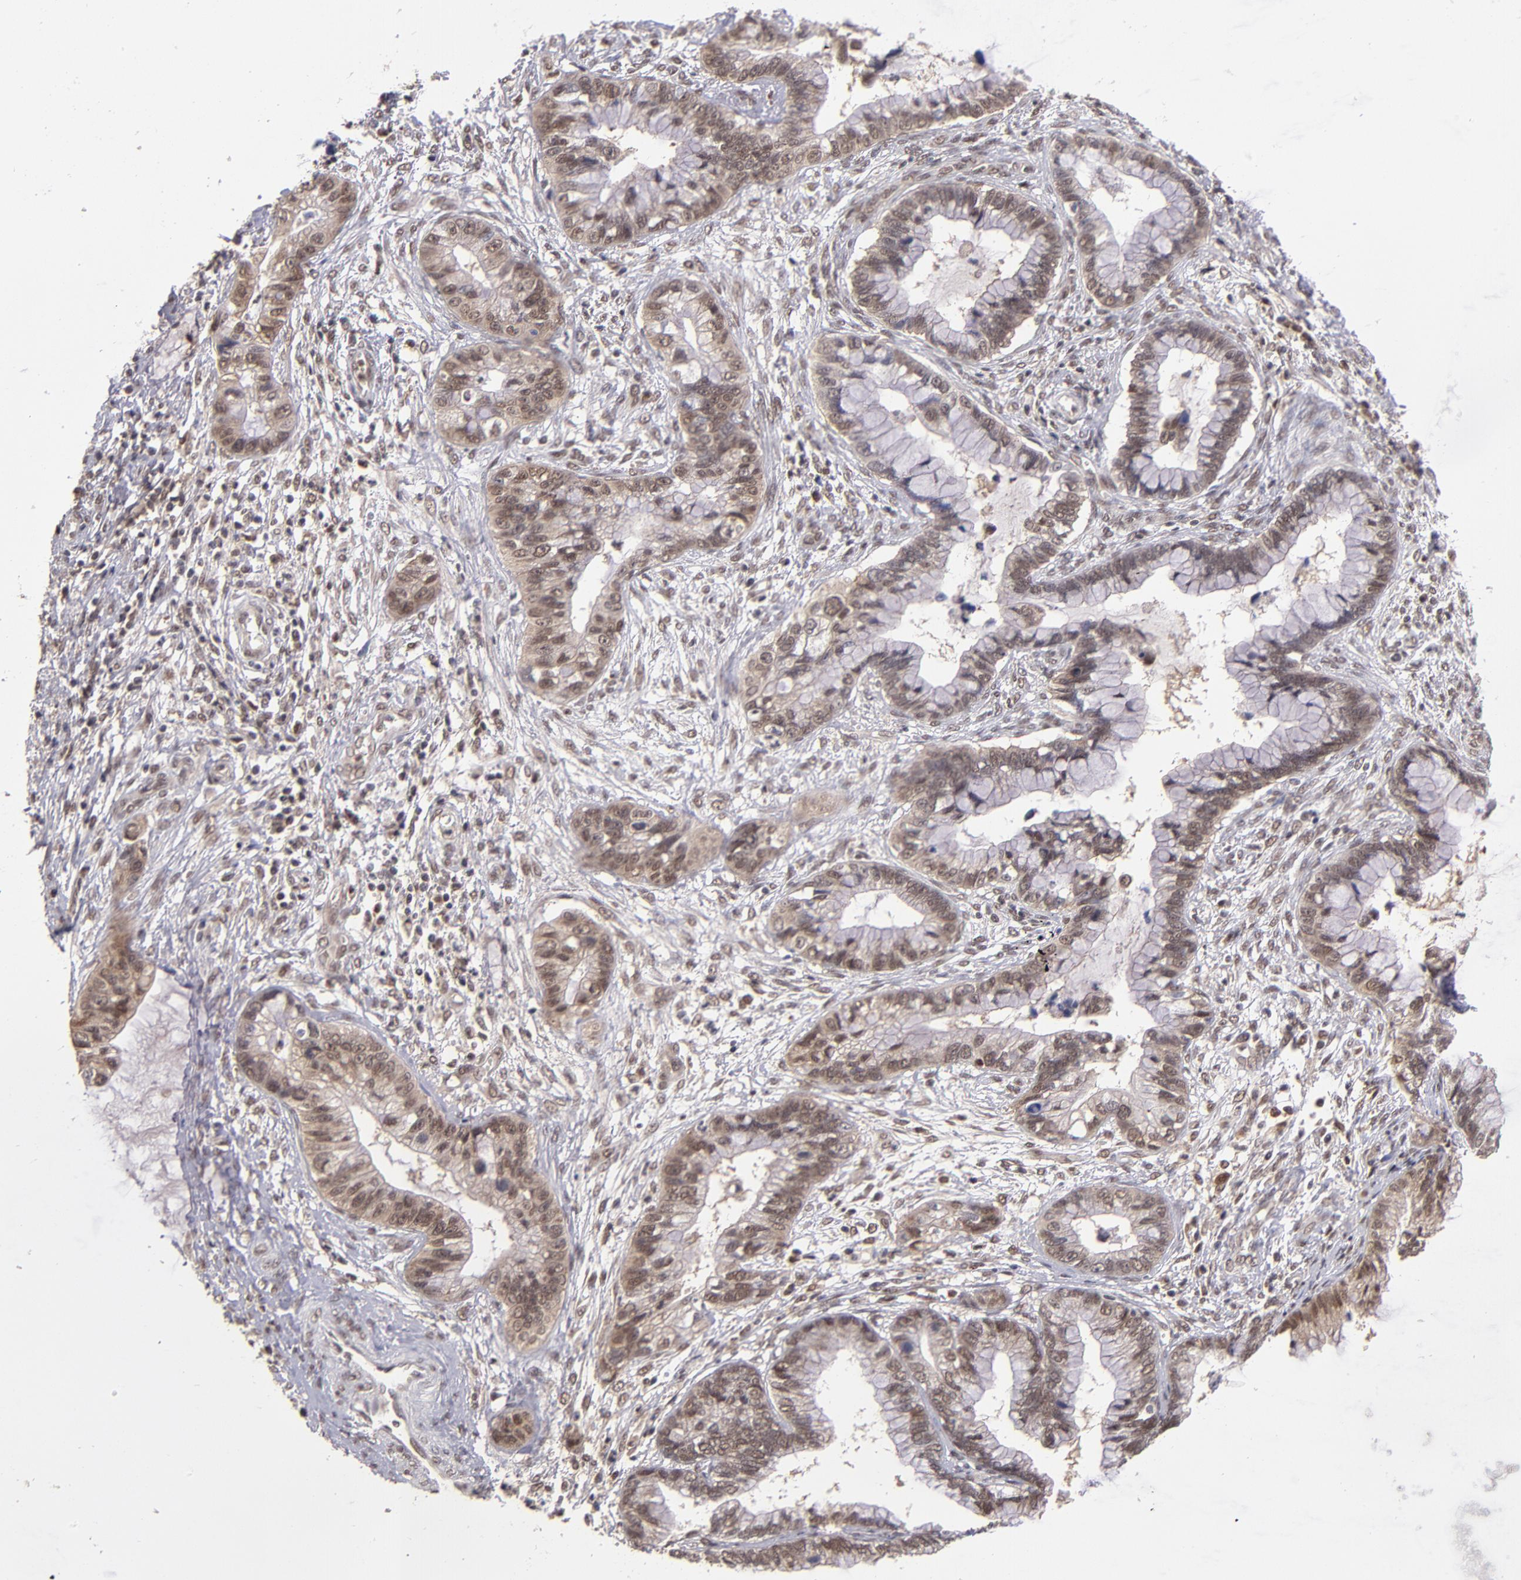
{"staining": {"intensity": "moderate", "quantity": ">75%", "location": "cytoplasmic/membranous,nuclear"}, "tissue": "cervical cancer", "cell_type": "Tumor cells", "image_type": "cancer", "snomed": [{"axis": "morphology", "description": "Adenocarcinoma, NOS"}, {"axis": "topography", "description": "Cervix"}], "caption": "Immunohistochemistry photomicrograph of neoplastic tissue: cervical adenocarcinoma stained using immunohistochemistry shows medium levels of moderate protein expression localized specifically in the cytoplasmic/membranous and nuclear of tumor cells, appearing as a cytoplasmic/membranous and nuclear brown color.", "gene": "EP300", "patient": {"sex": "female", "age": 44}}